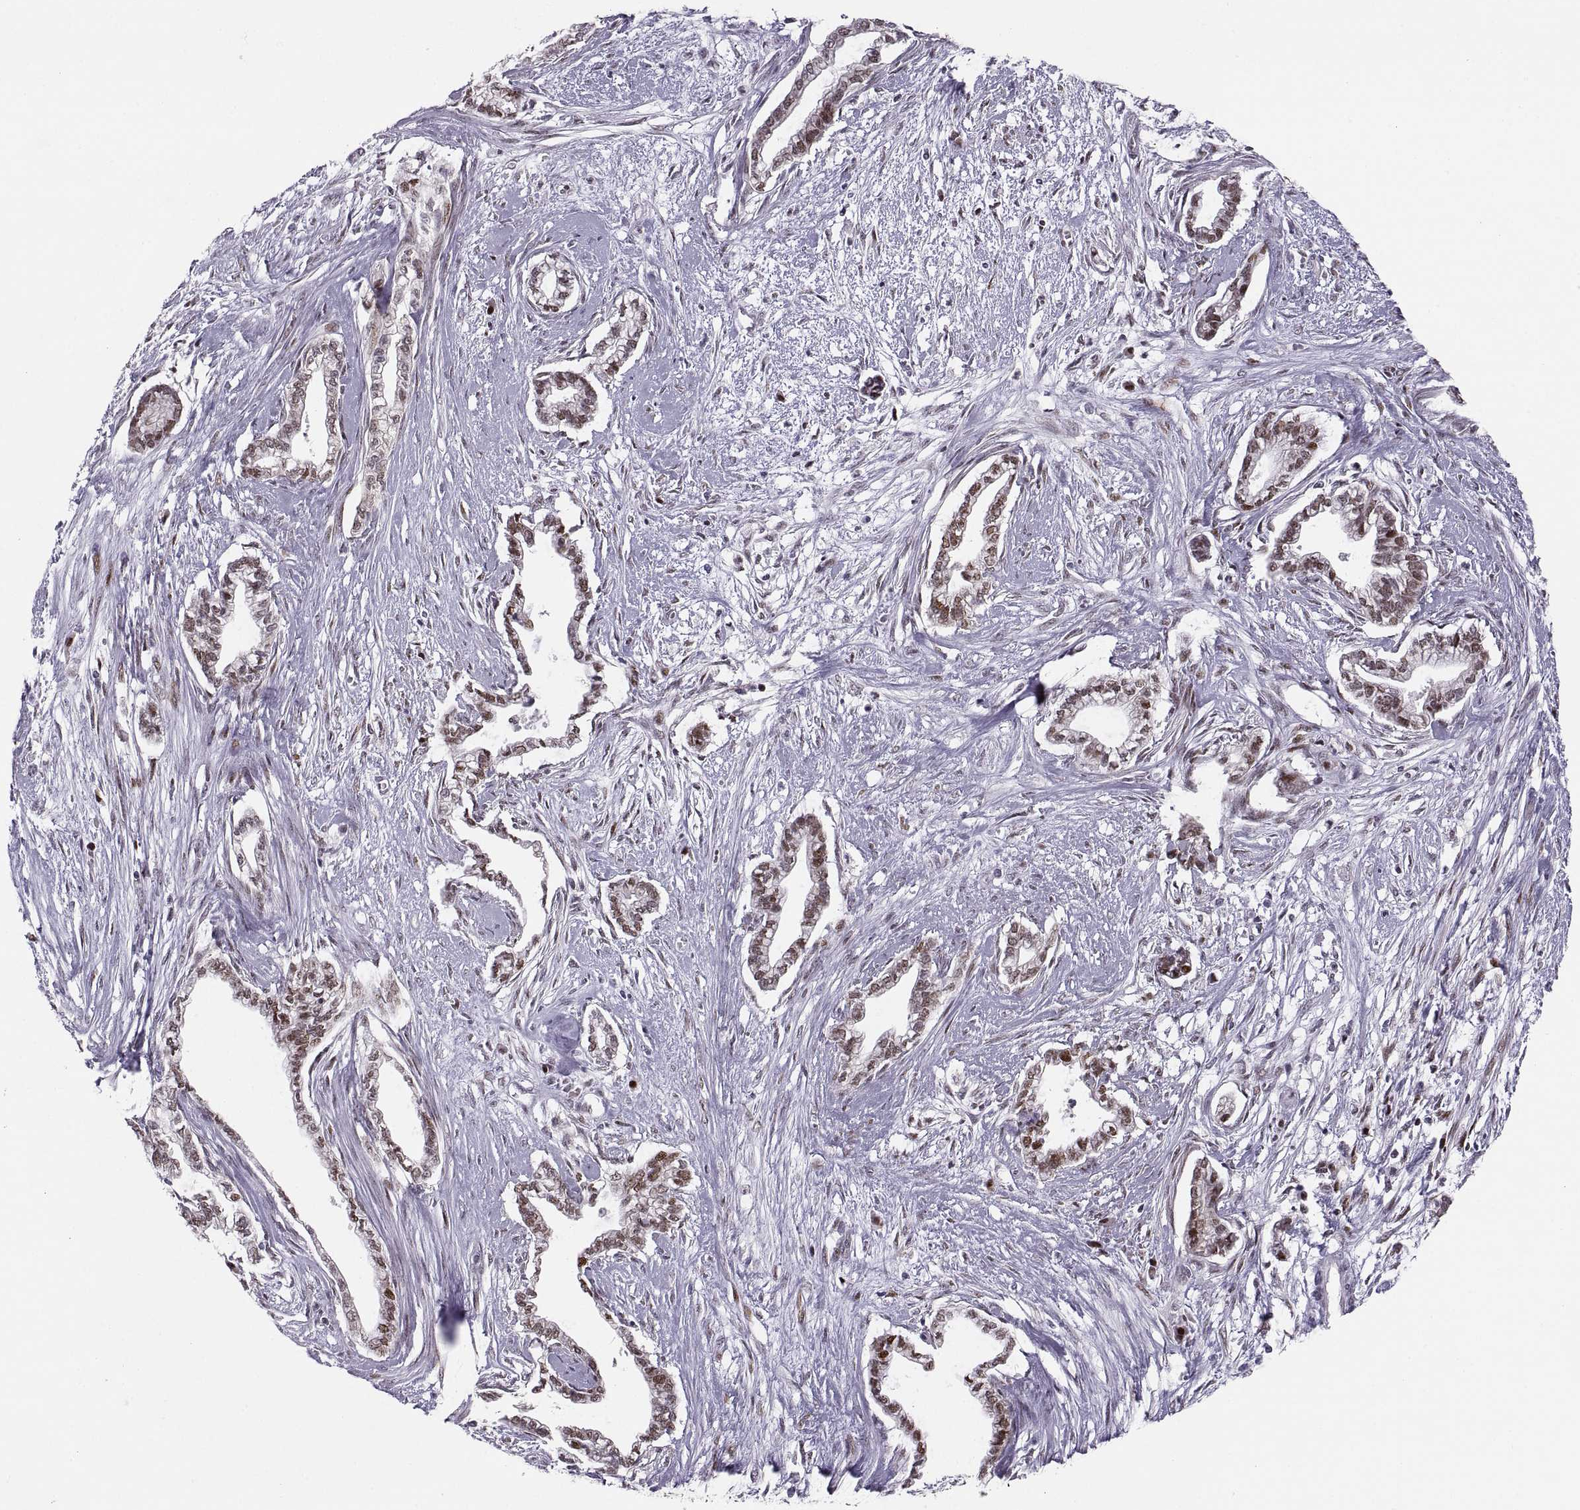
{"staining": {"intensity": "moderate", "quantity": "<25%", "location": "nuclear"}, "tissue": "cervical cancer", "cell_type": "Tumor cells", "image_type": "cancer", "snomed": [{"axis": "morphology", "description": "Adenocarcinoma, NOS"}, {"axis": "topography", "description": "Cervix"}], "caption": "A brown stain shows moderate nuclear expression of a protein in adenocarcinoma (cervical) tumor cells.", "gene": "SNAI1", "patient": {"sex": "female", "age": 62}}